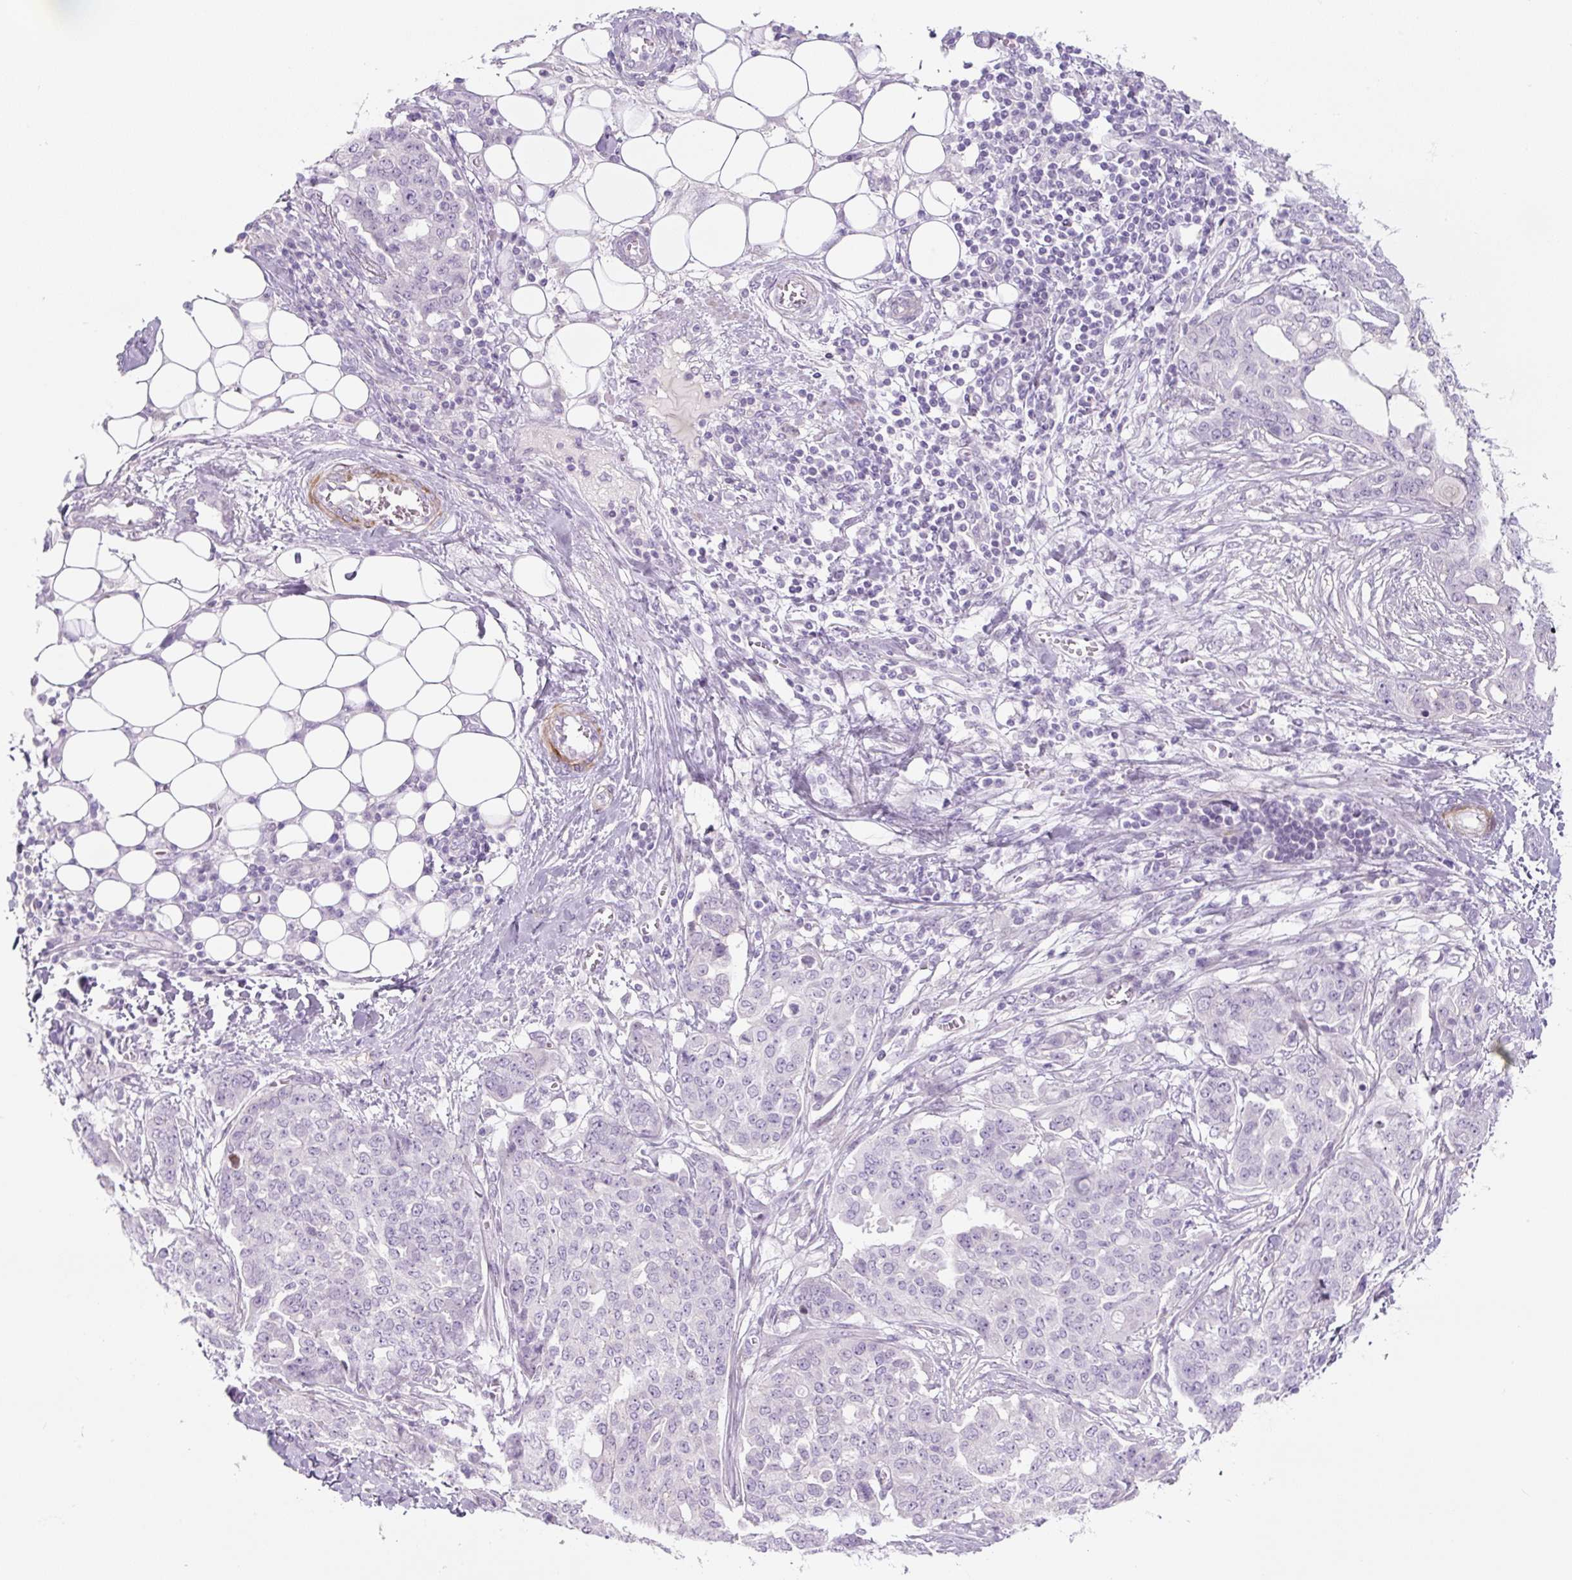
{"staining": {"intensity": "negative", "quantity": "none", "location": "none"}, "tissue": "ovarian cancer", "cell_type": "Tumor cells", "image_type": "cancer", "snomed": [{"axis": "morphology", "description": "Cystadenocarcinoma, serous, NOS"}, {"axis": "topography", "description": "Soft tissue"}, {"axis": "topography", "description": "Ovary"}], "caption": "IHC of ovarian serous cystadenocarcinoma displays no positivity in tumor cells.", "gene": "PRM1", "patient": {"sex": "female", "age": 57}}